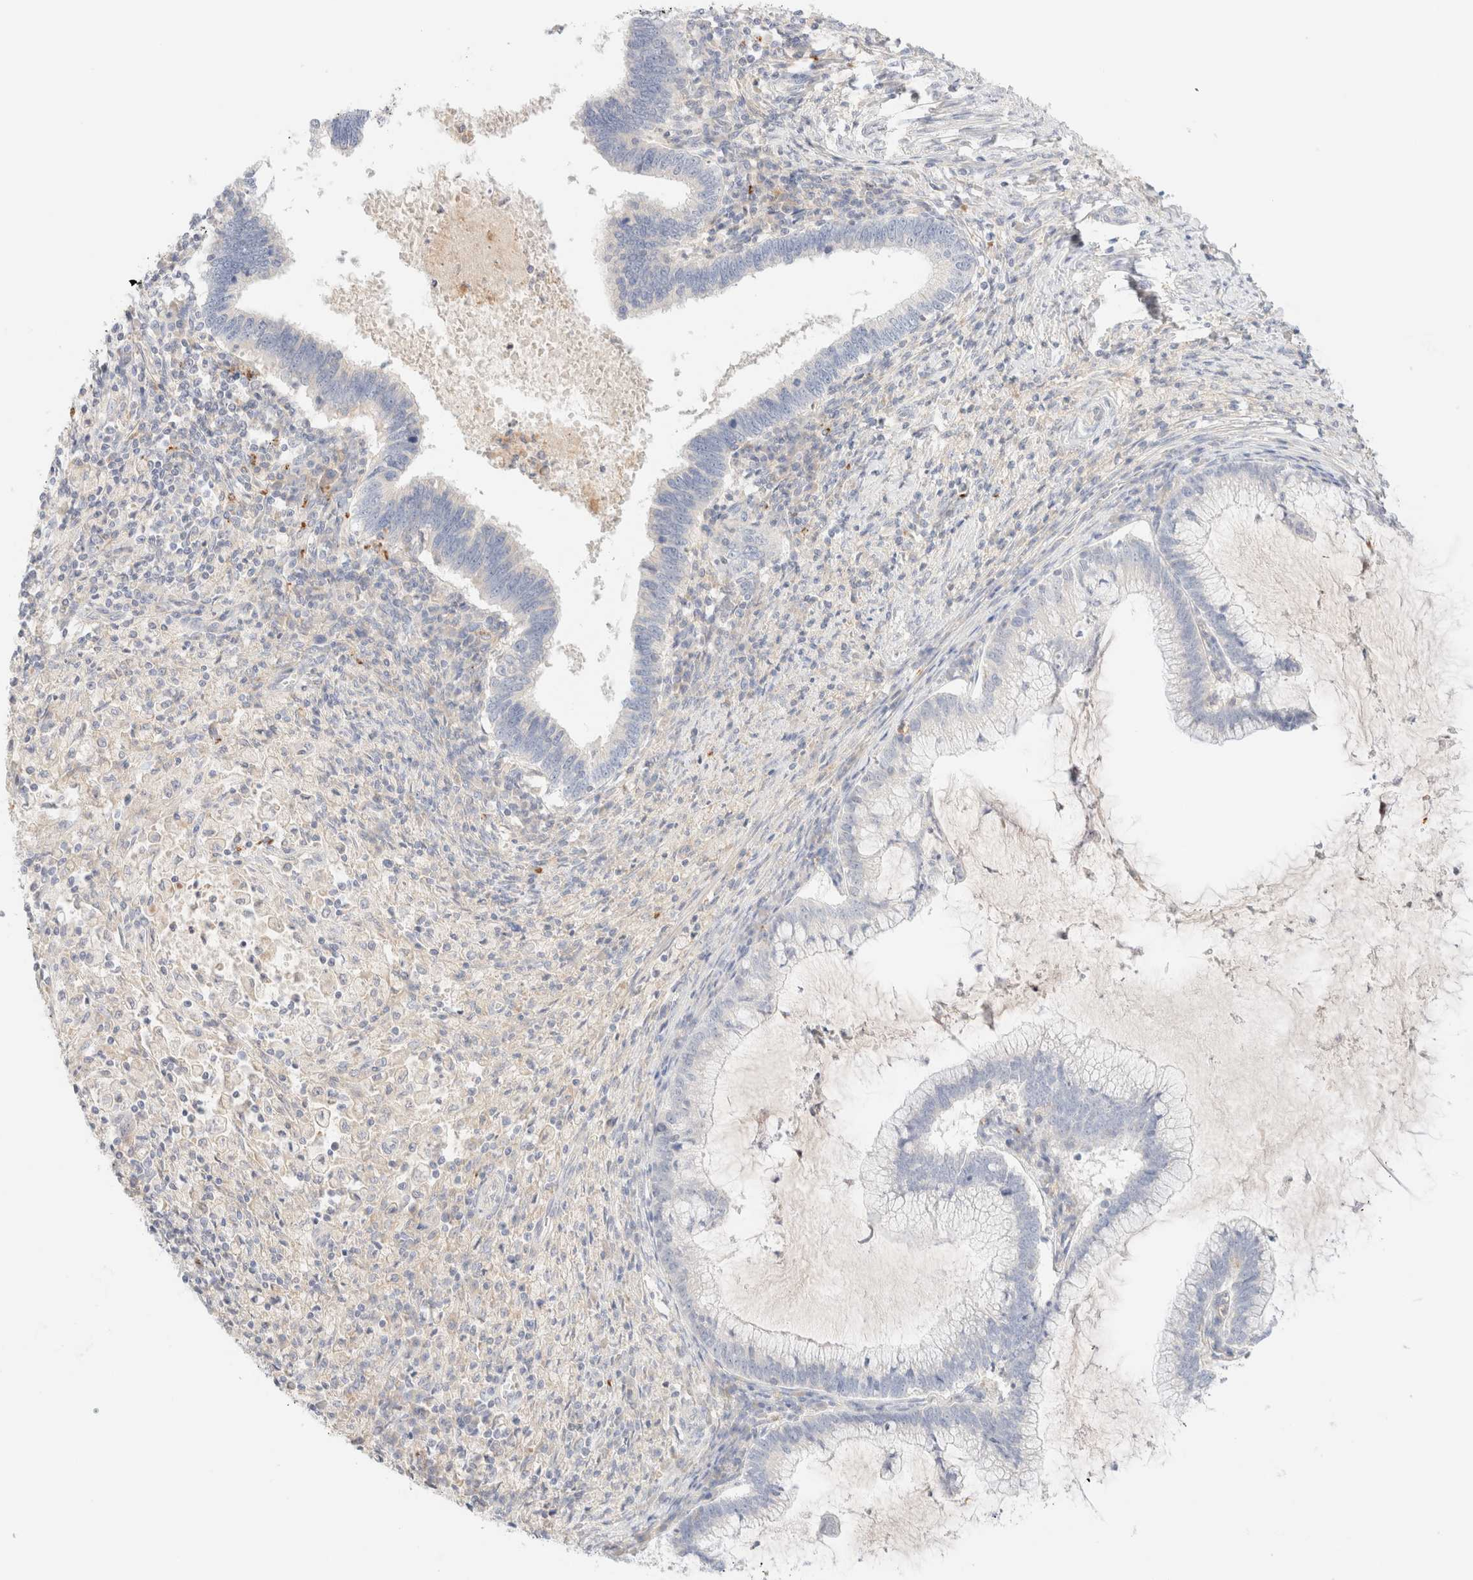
{"staining": {"intensity": "negative", "quantity": "none", "location": "none"}, "tissue": "cervical cancer", "cell_type": "Tumor cells", "image_type": "cancer", "snomed": [{"axis": "morphology", "description": "Adenocarcinoma, NOS"}, {"axis": "topography", "description": "Cervix"}], "caption": "IHC histopathology image of neoplastic tissue: human cervical cancer (adenocarcinoma) stained with DAB (3,3'-diaminobenzidine) reveals no significant protein positivity in tumor cells.", "gene": "SARM1", "patient": {"sex": "female", "age": 36}}